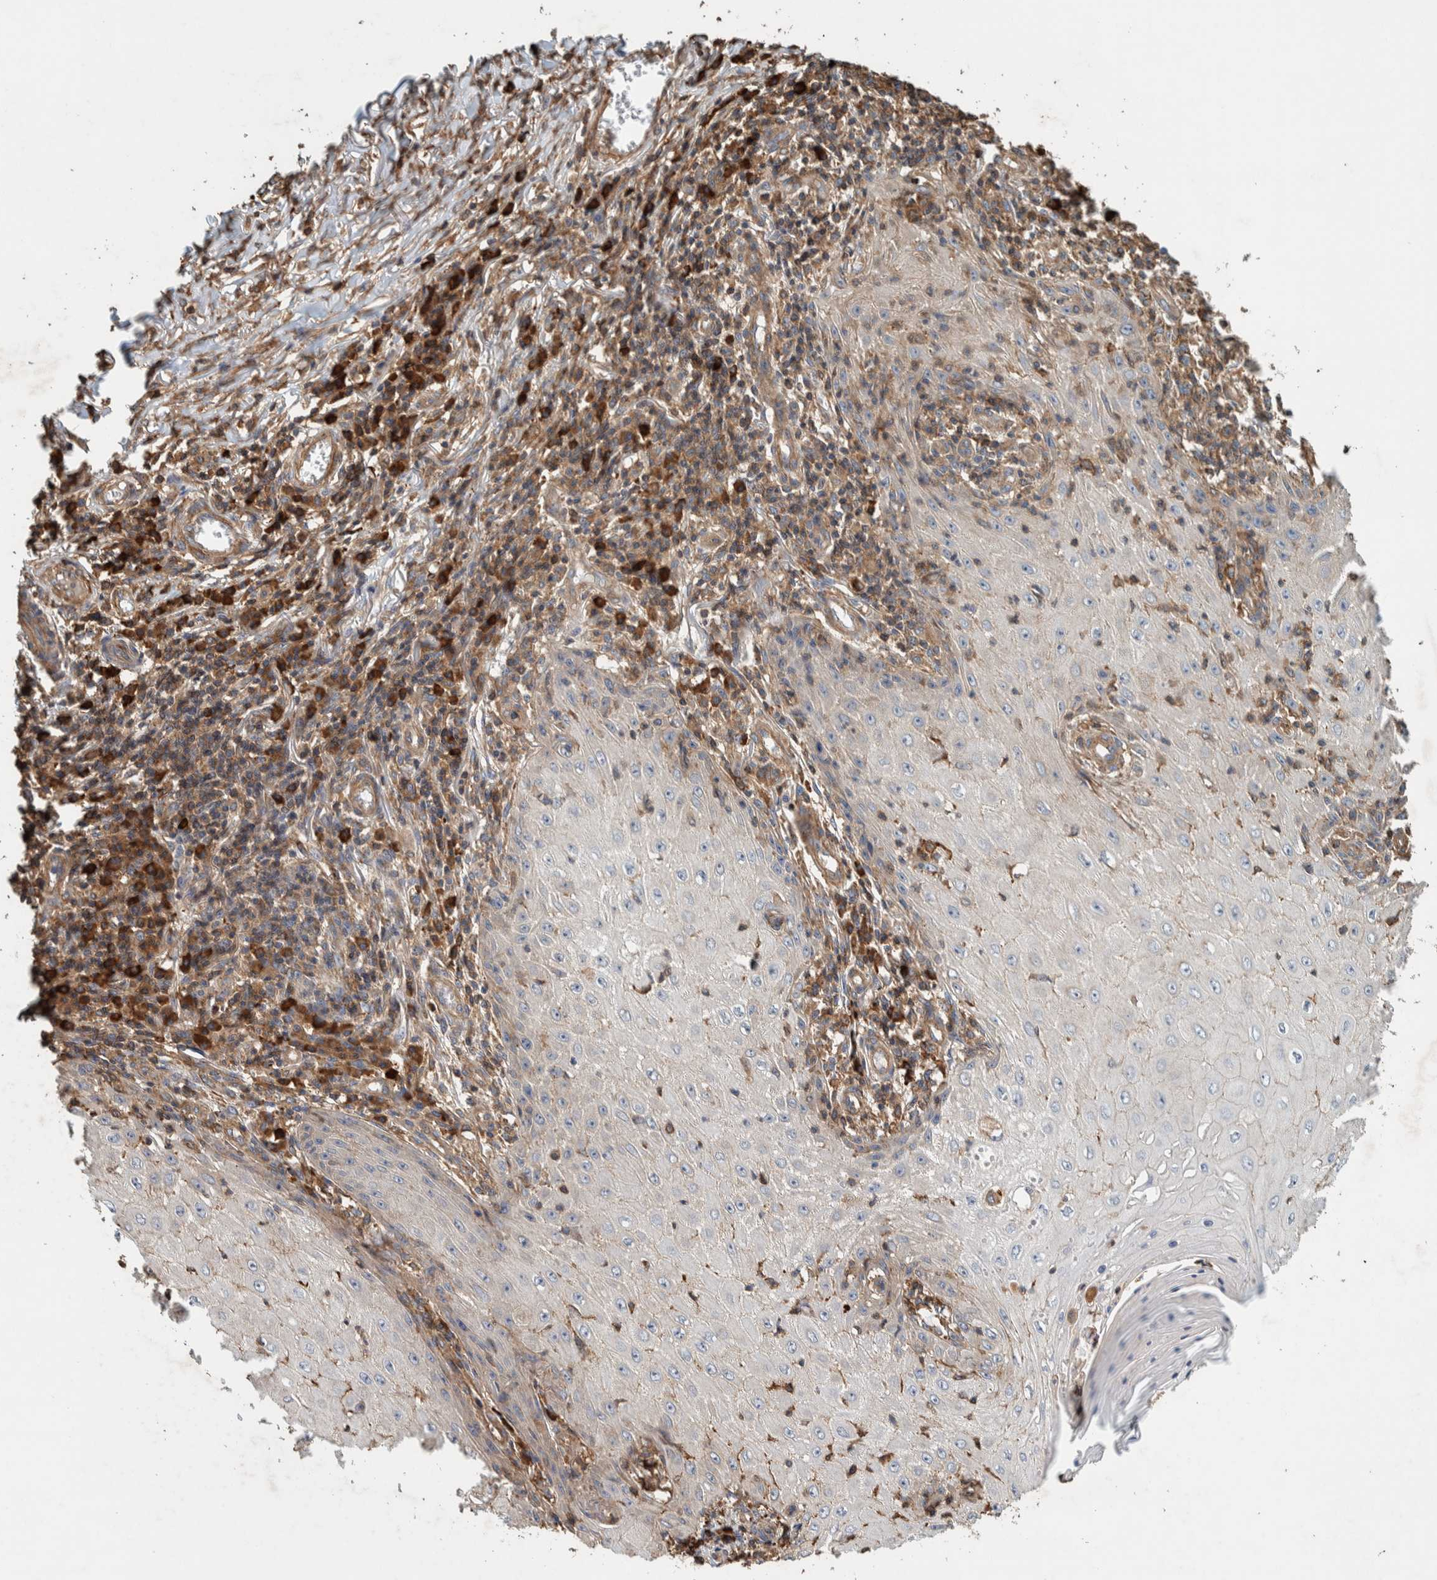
{"staining": {"intensity": "weak", "quantity": "<25%", "location": "cytoplasmic/membranous"}, "tissue": "skin cancer", "cell_type": "Tumor cells", "image_type": "cancer", "snomed": [{"axis": "morphology", "description": "Squamous cell carcinoma, NOS"}, {"axis": "topography", "description": "Skin"}], "caption": "Photomicrograph shows no protein staining in tumor cells of skin cancer tissue.", "gene": "PLA2G3", "patient": {"sex": "female", "age": 73}}